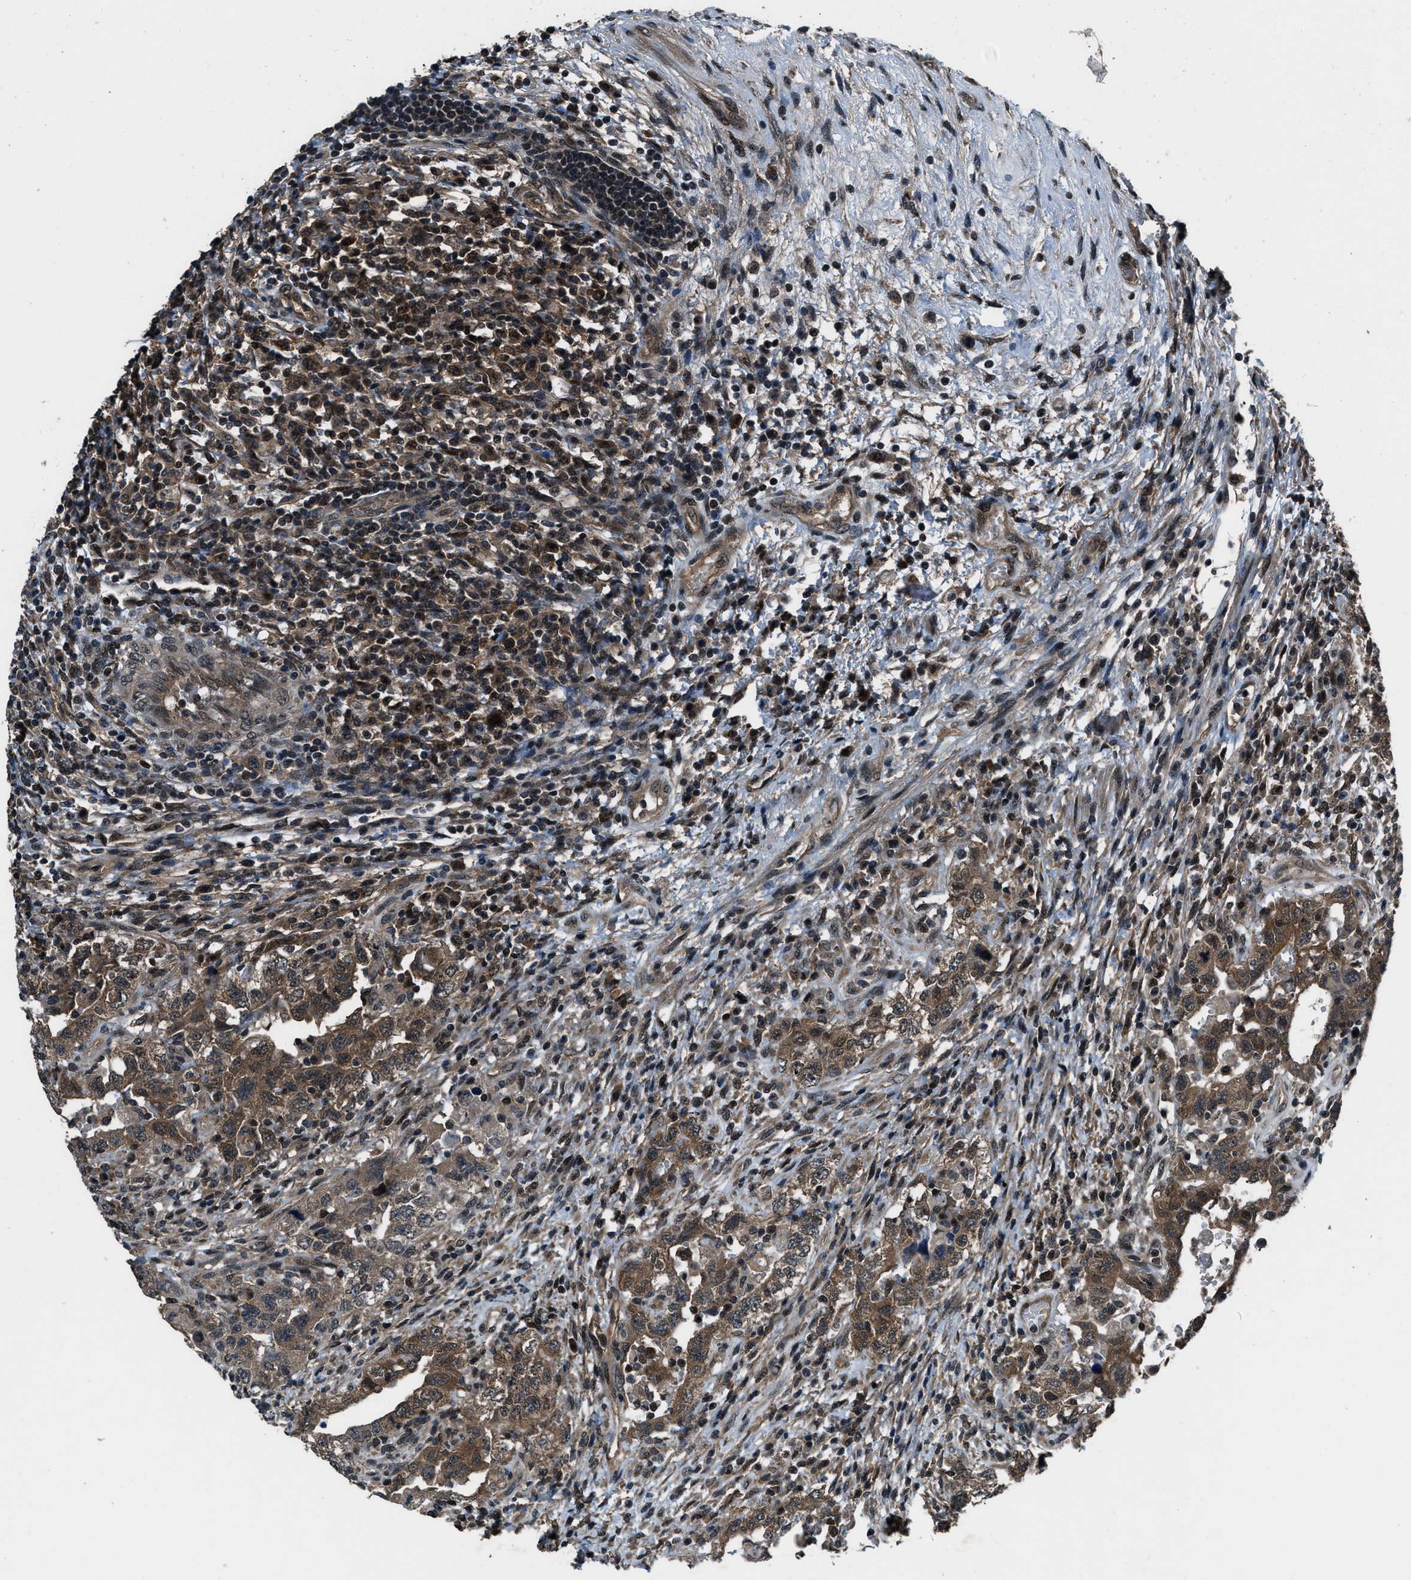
{"staining": {"intensity": "moderate", "quantity": ">75%", "location": "cytoplasmic/membranous"}, "tissue": "testis cancer", "cell_type": "Tumor cells", "image_type": "cancer", "snomed": [{"axis": "morphology", "description": "Carcinoma, Embryonal, NOS"}, {"axis": "topography", "description": "Testis"}], "caption": "A medium amount of moderate cytoplasmic/membranous expression is identified in approximately >75% of tumor cells in embryonal carcinoma (testis) tissue.", "gene": "NUDCD3", "patient": {"sex": "male", "age": 26}}